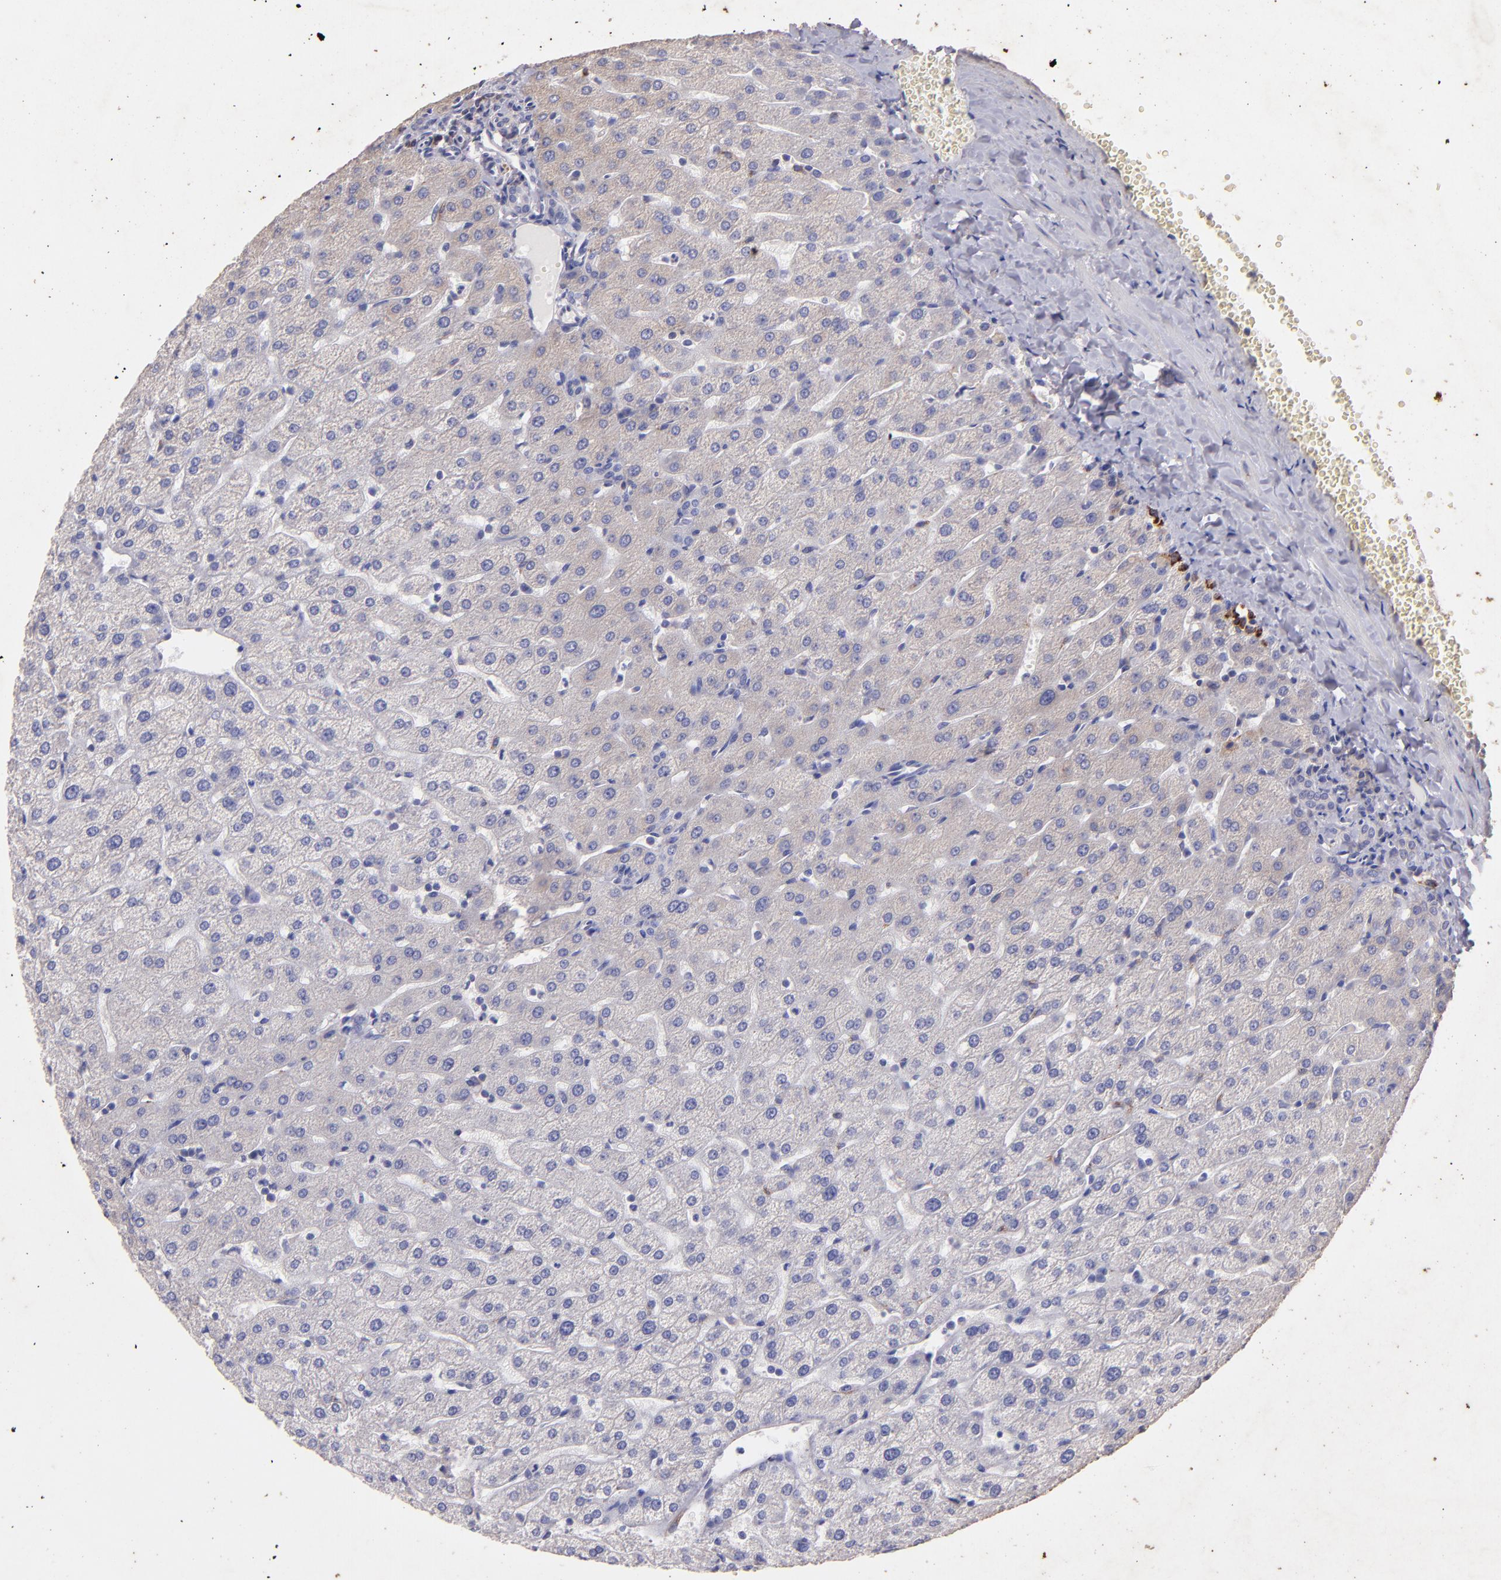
{"staining": {"intensity": "negative", "quantity": "none", "location": "none"}, "tissue": "liver", "cell_type": "Cholangiocytes", "image_type": "normal", "snomed": [{"axis": "morphology", "description": "Normal tissue, NOS"}, {"axis": "morphology", "description": "Fibrosis, NOS"}, {"axis": "topography", "description": "Liver"}], "caption": "Immunohistochemistry (IHC) of normal liver exhibits no positivity in cholangiocytes.", "gene": "RET", "patient": {"sex": "female", "age": 29}}